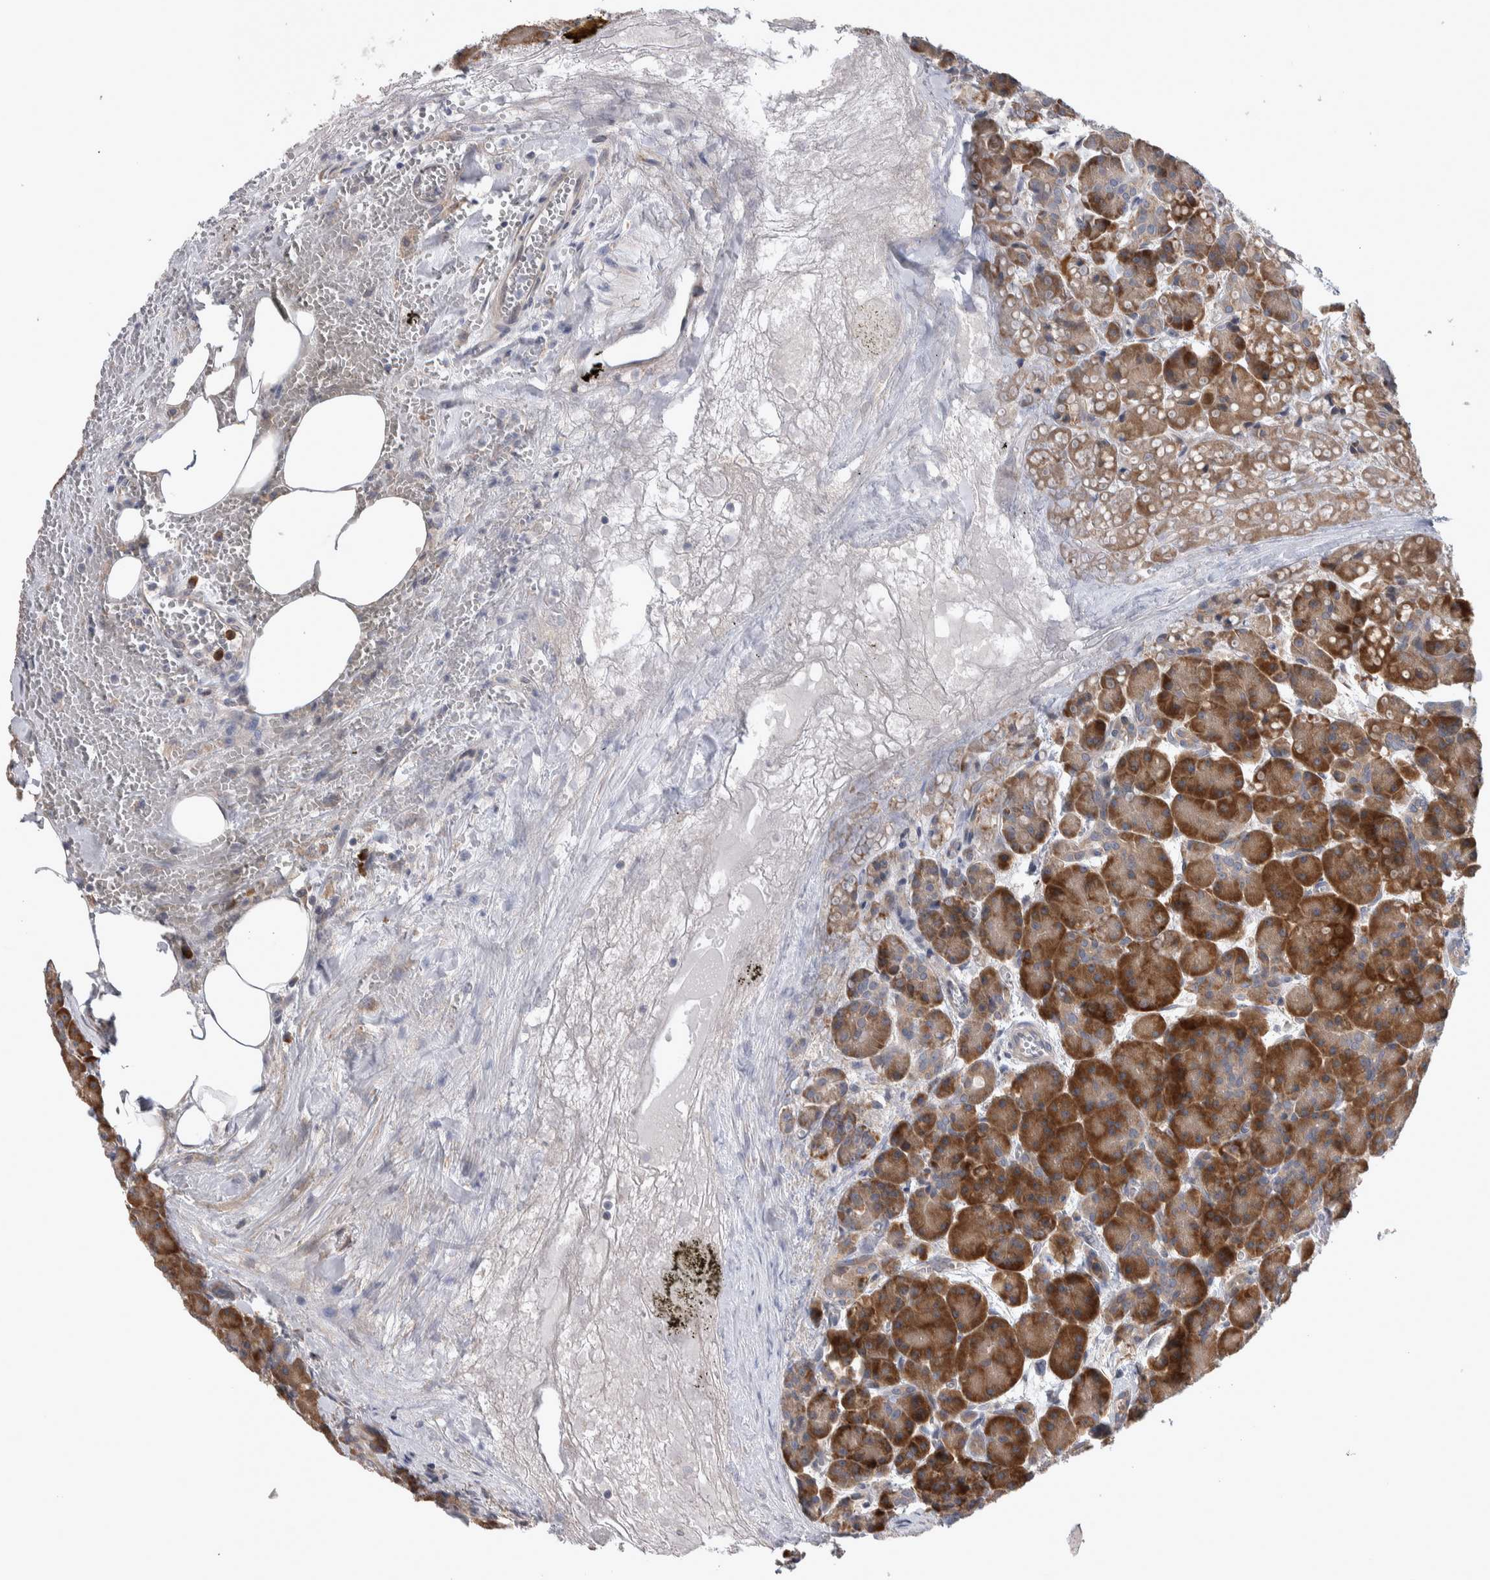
{"staining": {"intensity": "strong", "quantity": "25%-75%", "location": "cytoplasmic/membranous"}, "tissue": "pancreas", "cell_type": "Exocrine glandular cells", "image_type": "normal", "snomed": [{"axis": "morphology", "description": "Normal tissue, NOS"}, {"axis": "topography", "description": "Pancreas"}], "caption": "A high amount of strong cytoplasmic/membranous staining is seen in approximately 25%-75% of exocrine glandular cells in benign pancreas. Using DAB (brown) and hematoxylin (blue) stains, captured at high magnification using brightfield microscopy.", "gene": "IBTK", "patient": {"sex": "male", "age": 63}}